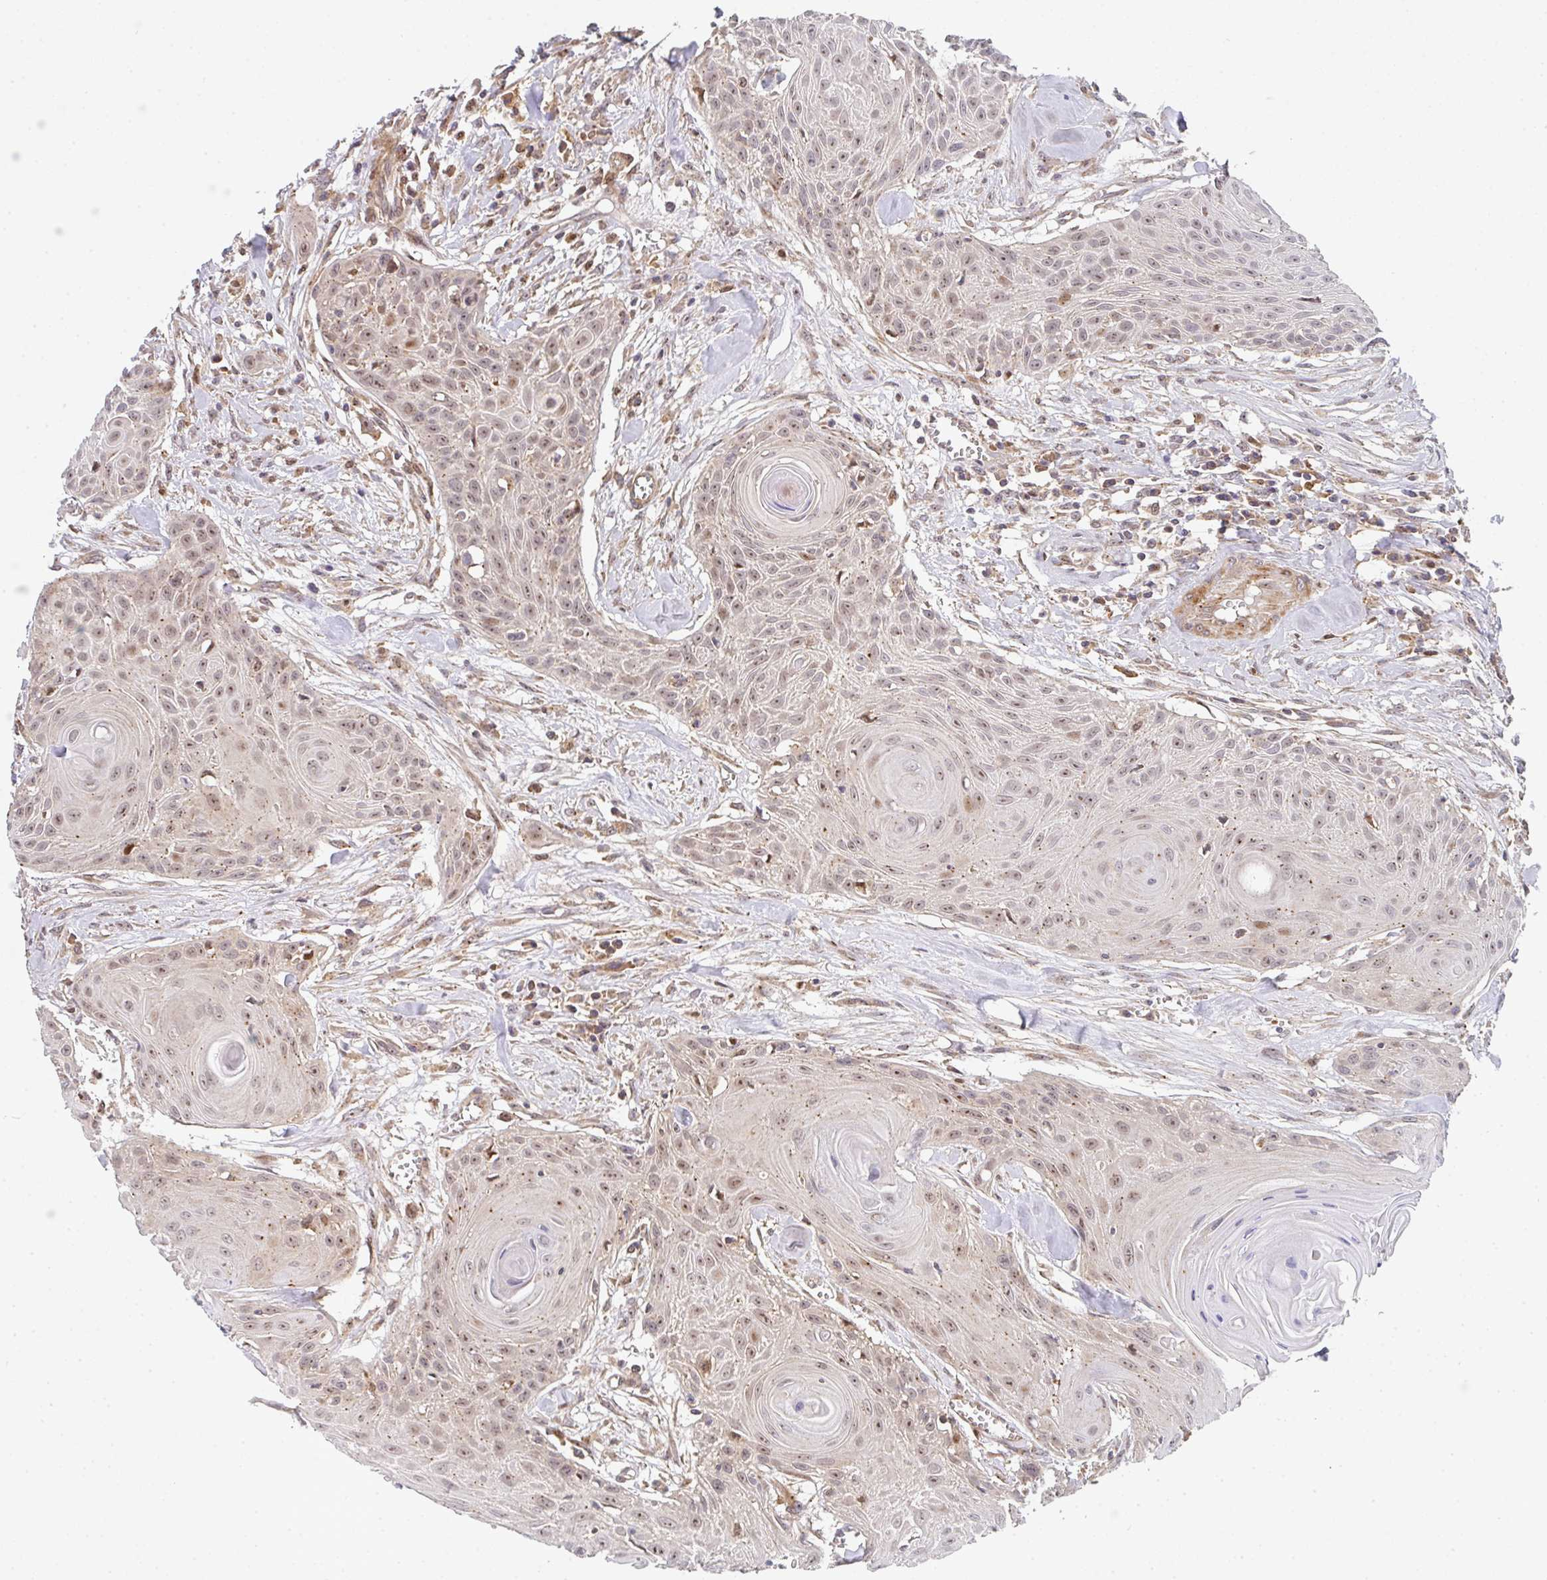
{"staining": {"intensity": "weak", "quantity": "25%-75%", "location": "cytoplasmic/membranous,nuclear"}, "tissue": "head and neck cancer", "cell_type": "Tumor cells", "image_type": "cancer", "snomed": [{"axis": "morphology", "description": "Squamous cell carcinoma, NOS"}, {"axis": "topography", "description": "Lymph node"}, {"axis": "topography", "description": "Salivary gland"}, {"axis": "topography", "description": "Head-Neck"}], "caption": "Protein expression by immunohistochemistry demonstrates weak cytoplasmic/membranous and nuclear expression in approximately 25%-75% of tumor cells in head and neck squamous cell carcinoma.", "gene": "SIMC1", "patient": {"sex": "female", "age": 74}}